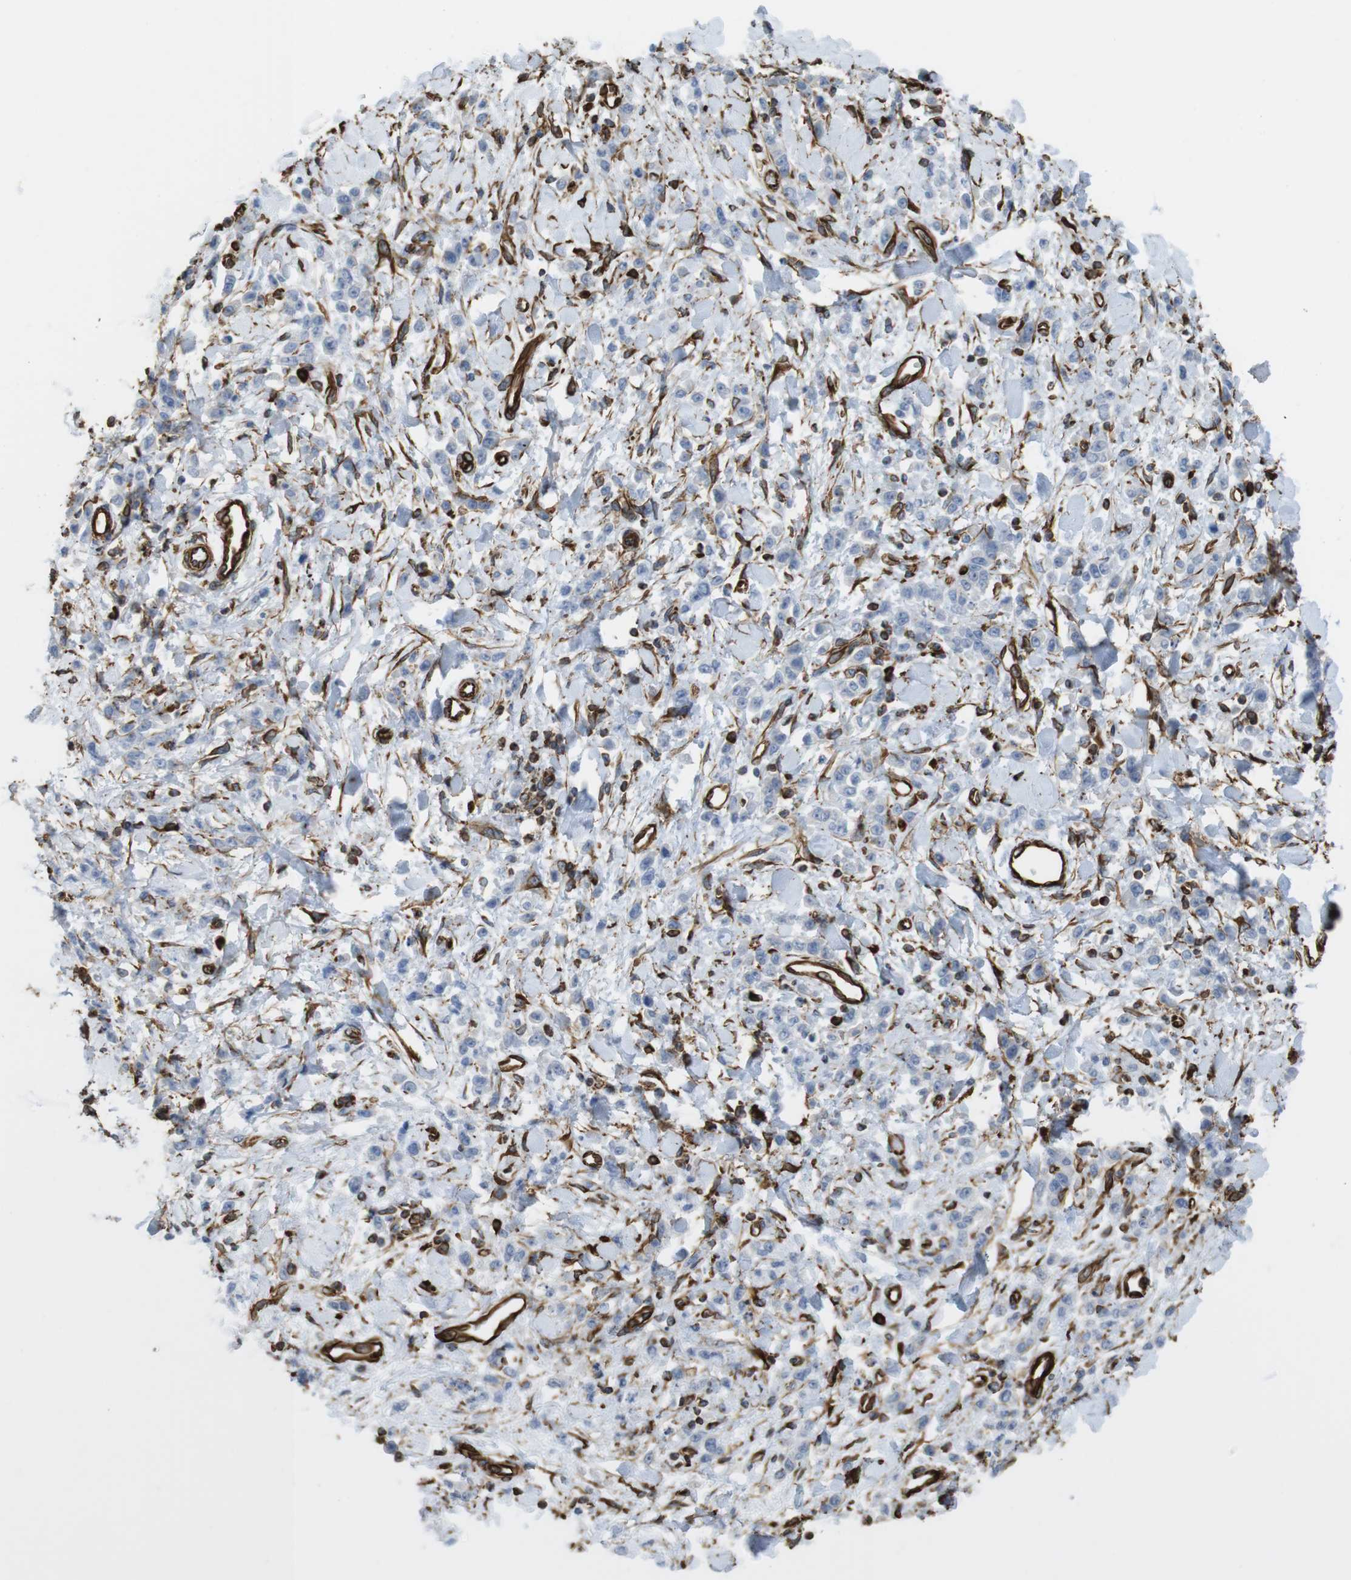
{"staining": {"intensity": "negative", "quantity": "none", "location": "none"}, "tissue": "stomach cancer", "cell_type": "Tumor cells", "image_type": "cancer", "snomed": [{"axis": "morphology", "description": "Normal tissue, NOS"}, {"axis": "morphology", "description": "Adenocarcinoma, NOS"}, {"axis": "topography", "description": "Stomach"}], "caption": "Immunohistochemistry (IHC) of stomach adenocarcinoma shows no staining in tumor cells.", "gene": "RALGPS1", "patient": {"sex": "male", "age": 82}}